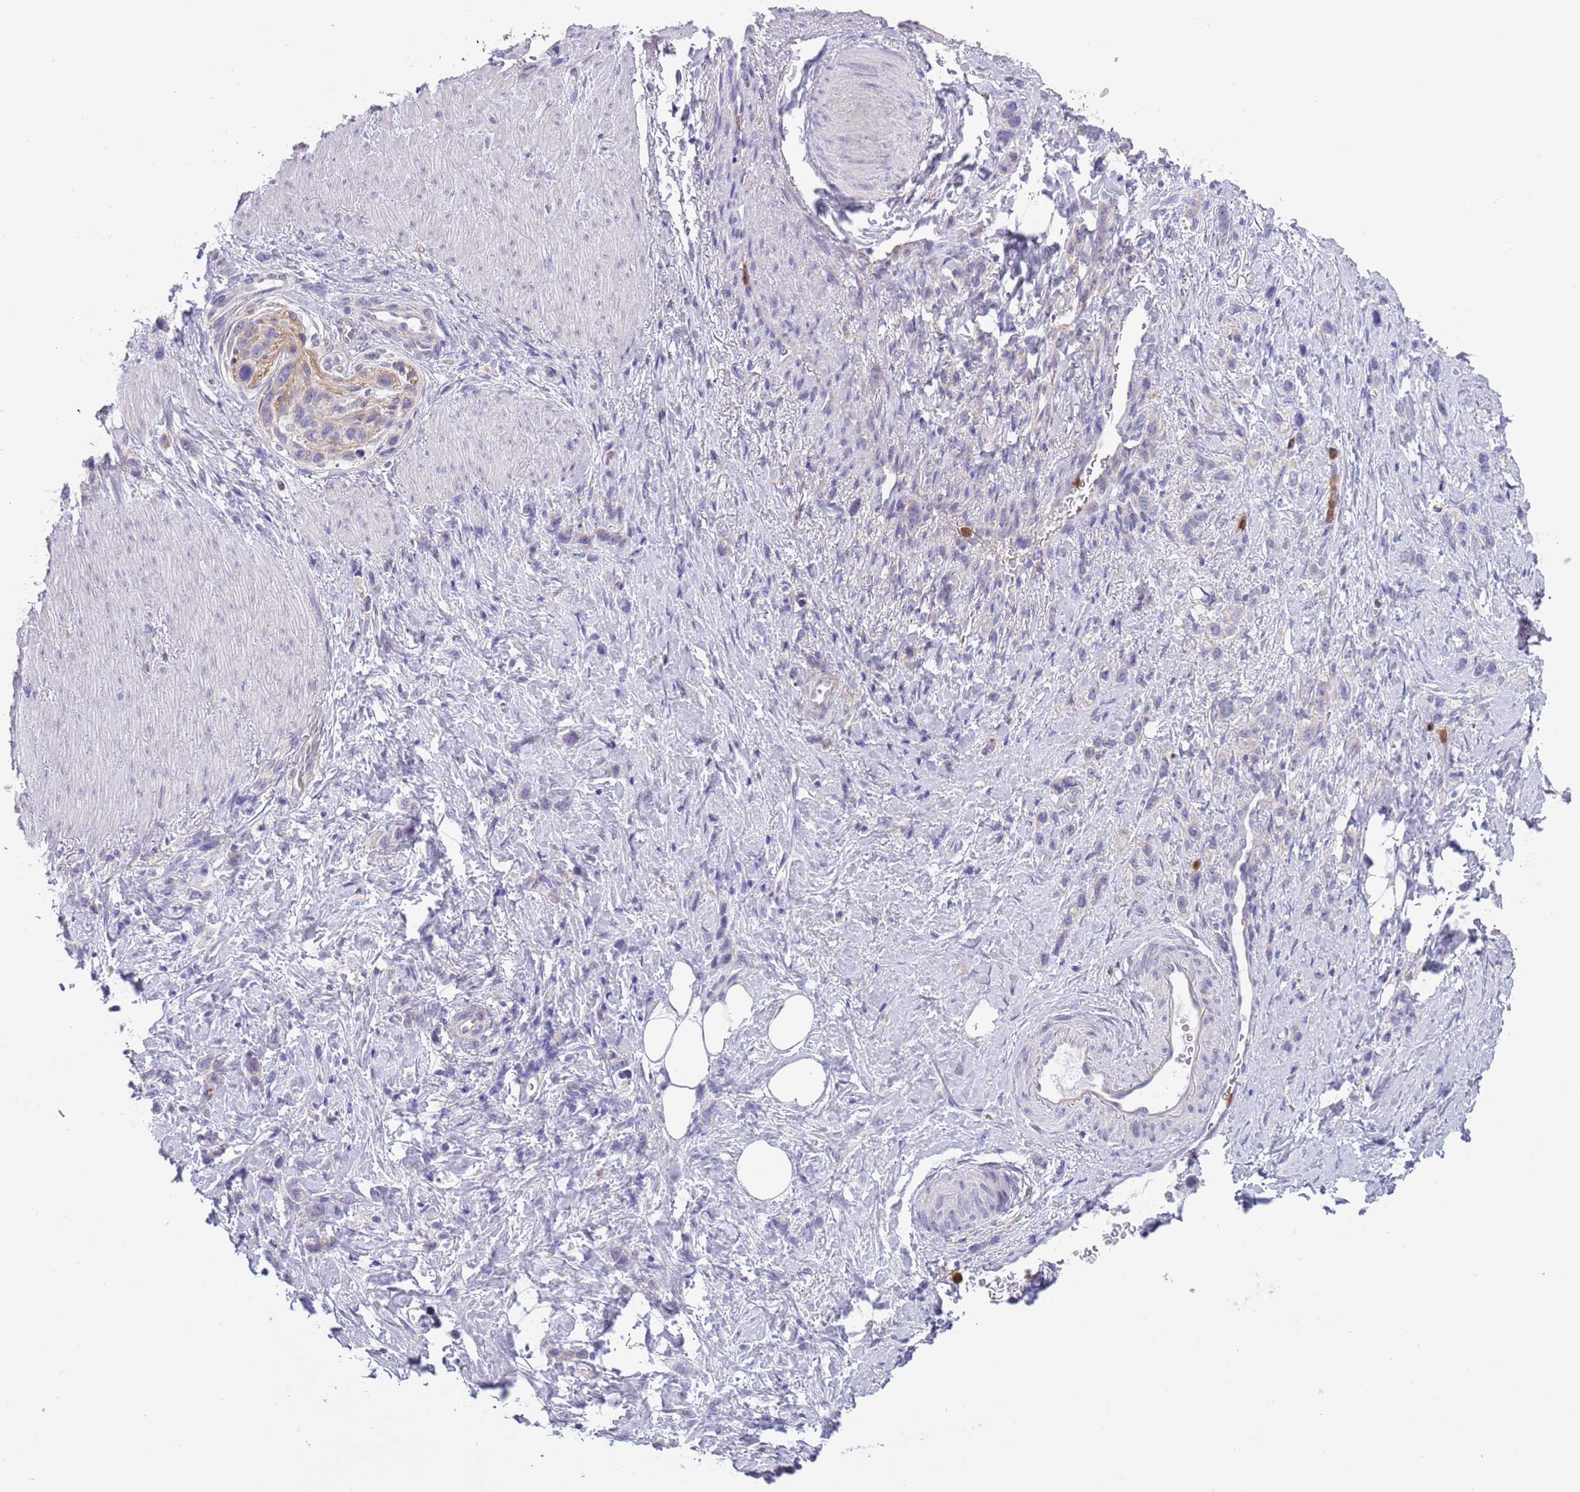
{"staining": {"intensity": "negative", "quantity": "none", "location": "none"}, "tissue": "stomach cancer", "cell_type": "Tumor cells", "image_type": "cancer", "snomed": [{"axis": "morphology", "description": "Adenocarcinoma, NOS"}, {"axis": "topography", "description": "Stomach"}], "caption": "Tumor cells show no significant protein positivity in adenocarcinoma (stomach). Brightfield microscopy of immunohistochemistry stained with DAB (brown) and hematoxylin (blue), captured at high magnification.", "gene": "ZFP2", "patient": {"sex": "female", "age": 65}}